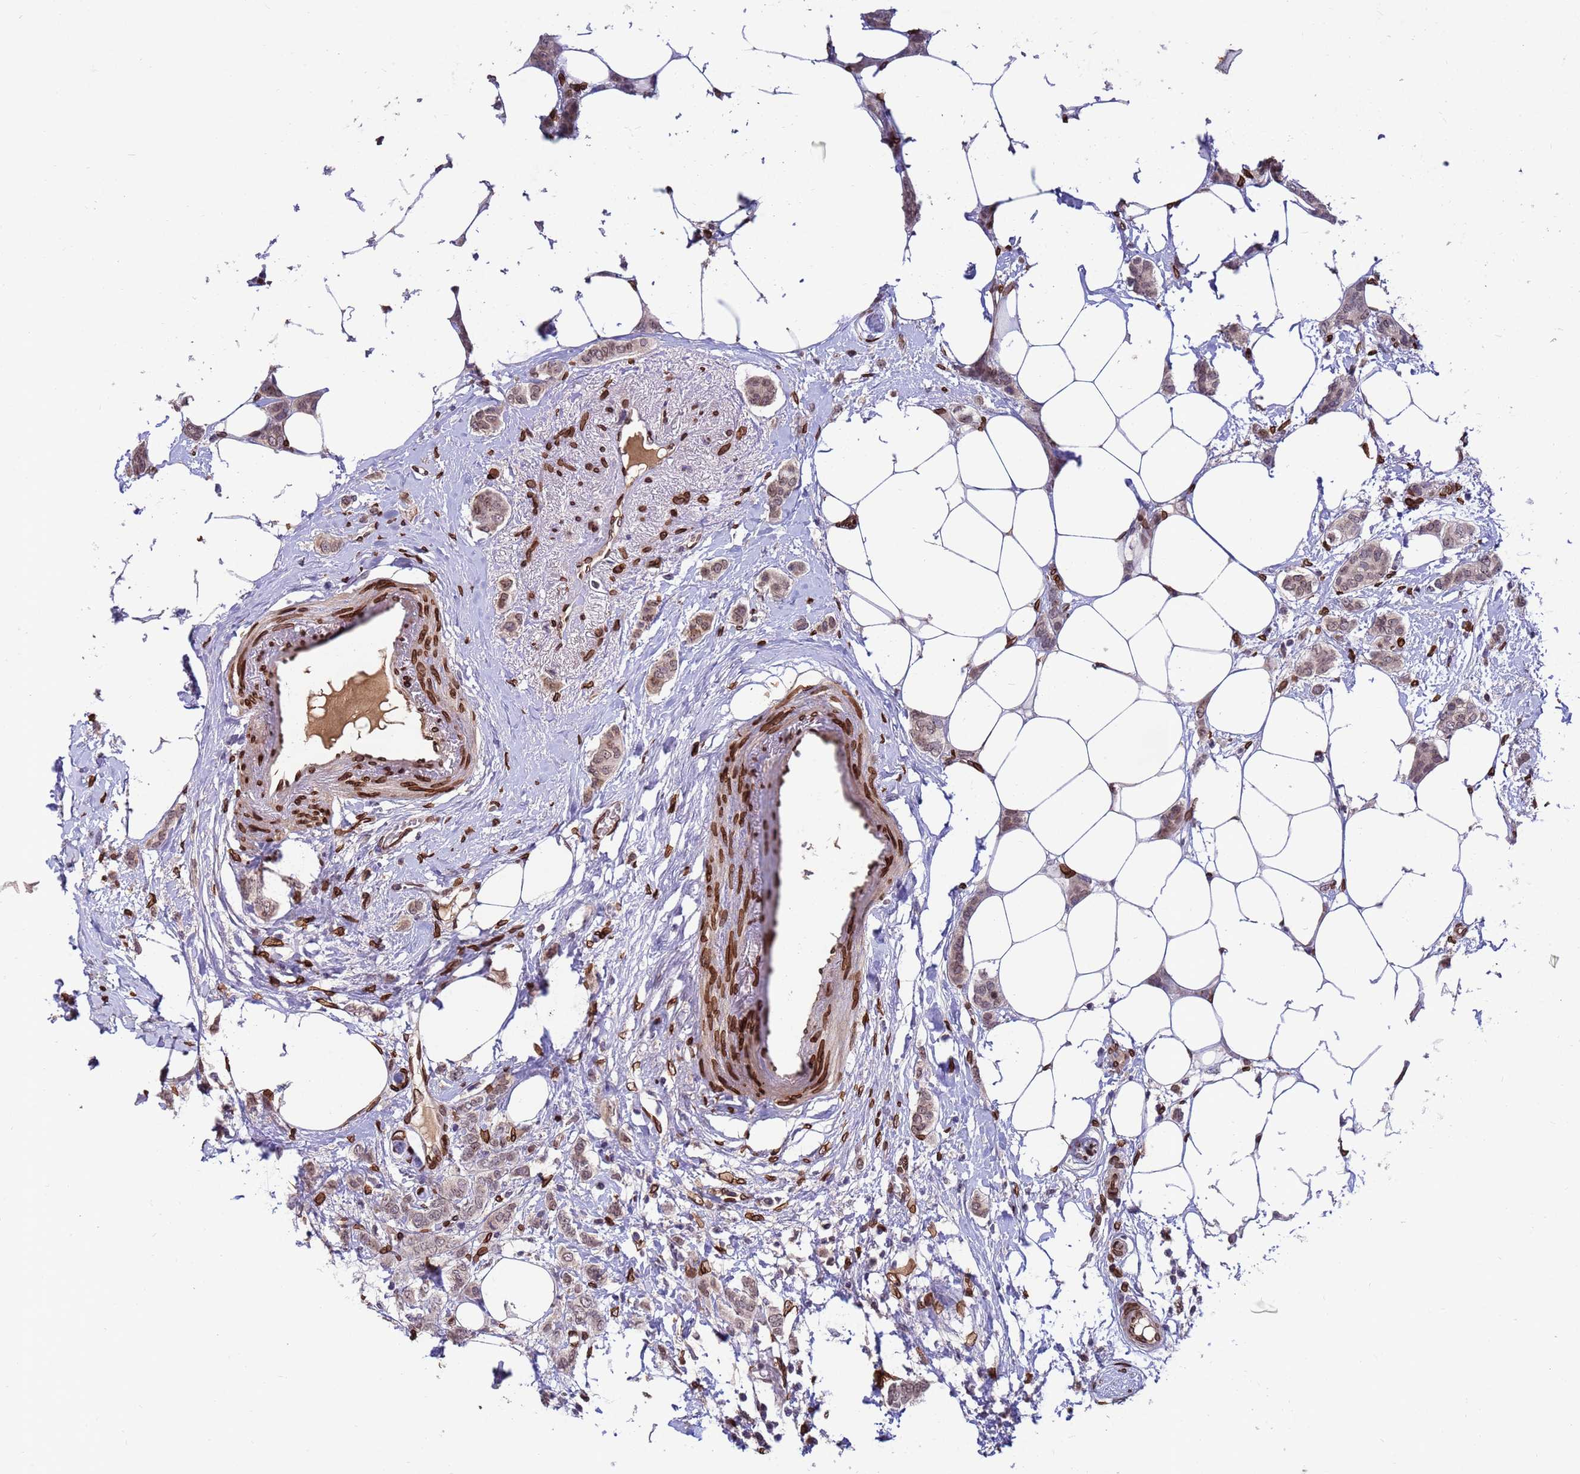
{"staining": {"intensity": "weak", "quantity": ">75%", "location": "cytoplasmic/membranous,nuclear"}, "tissue": "breast cancer", "cell_type": "Tumor cells", "image_type": "cancer", "snomed": [{"axis": "morphology", "description": "Duct carcinoma"}, {"axis": "topography", "description": "Breast"}], "caption": "A histopathology image of breast cancer (invasive ductal carcinoma) stained for a protein demonstrates weak cytoplasmic/membranous and nuclear brown staining in tumor cells.", "gene": "GPR135", "patient": {"sex": "female", "age": 72}}